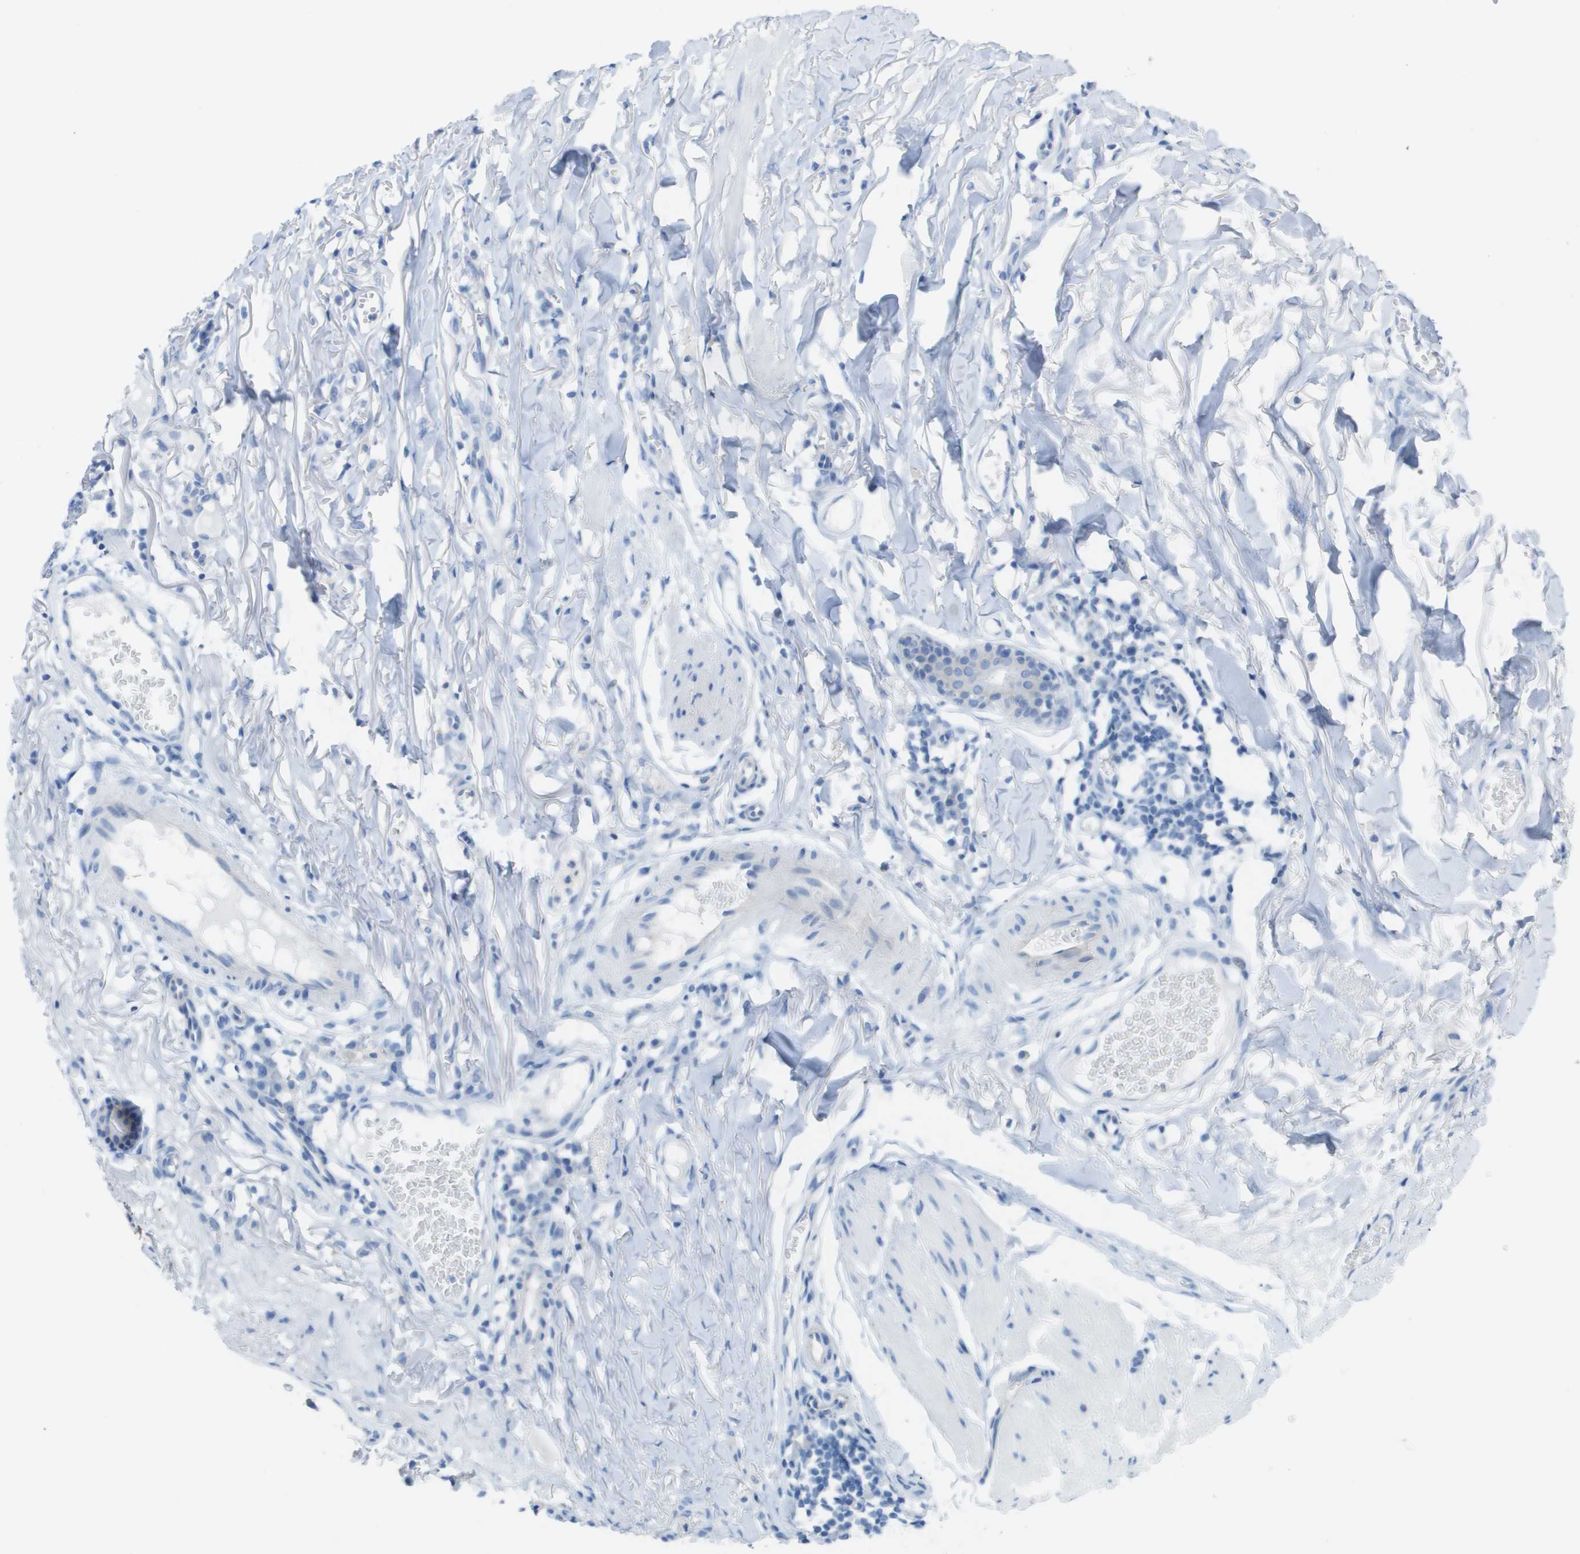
{"staining": {"intensity": "negative", "quantity": "none", "location": "none"}, "tissue": "skin cancer", "cell_type": "Tumor cells", "image_type": "cancer", "snomed": [{"axis": "morphology", "description": "Basal cell carcinoma"}, {"axis": "topography", "description": "Skin"}], "caption": "This image is of skin cancer (basal cell carcinoma) stained with immunohistochemistry to label a protein in brown with the nuclei are counter-stained blue. There is no staining in tumor cells.", "gene": "CD46", "patient": {"sex": "male", "age": 85}}